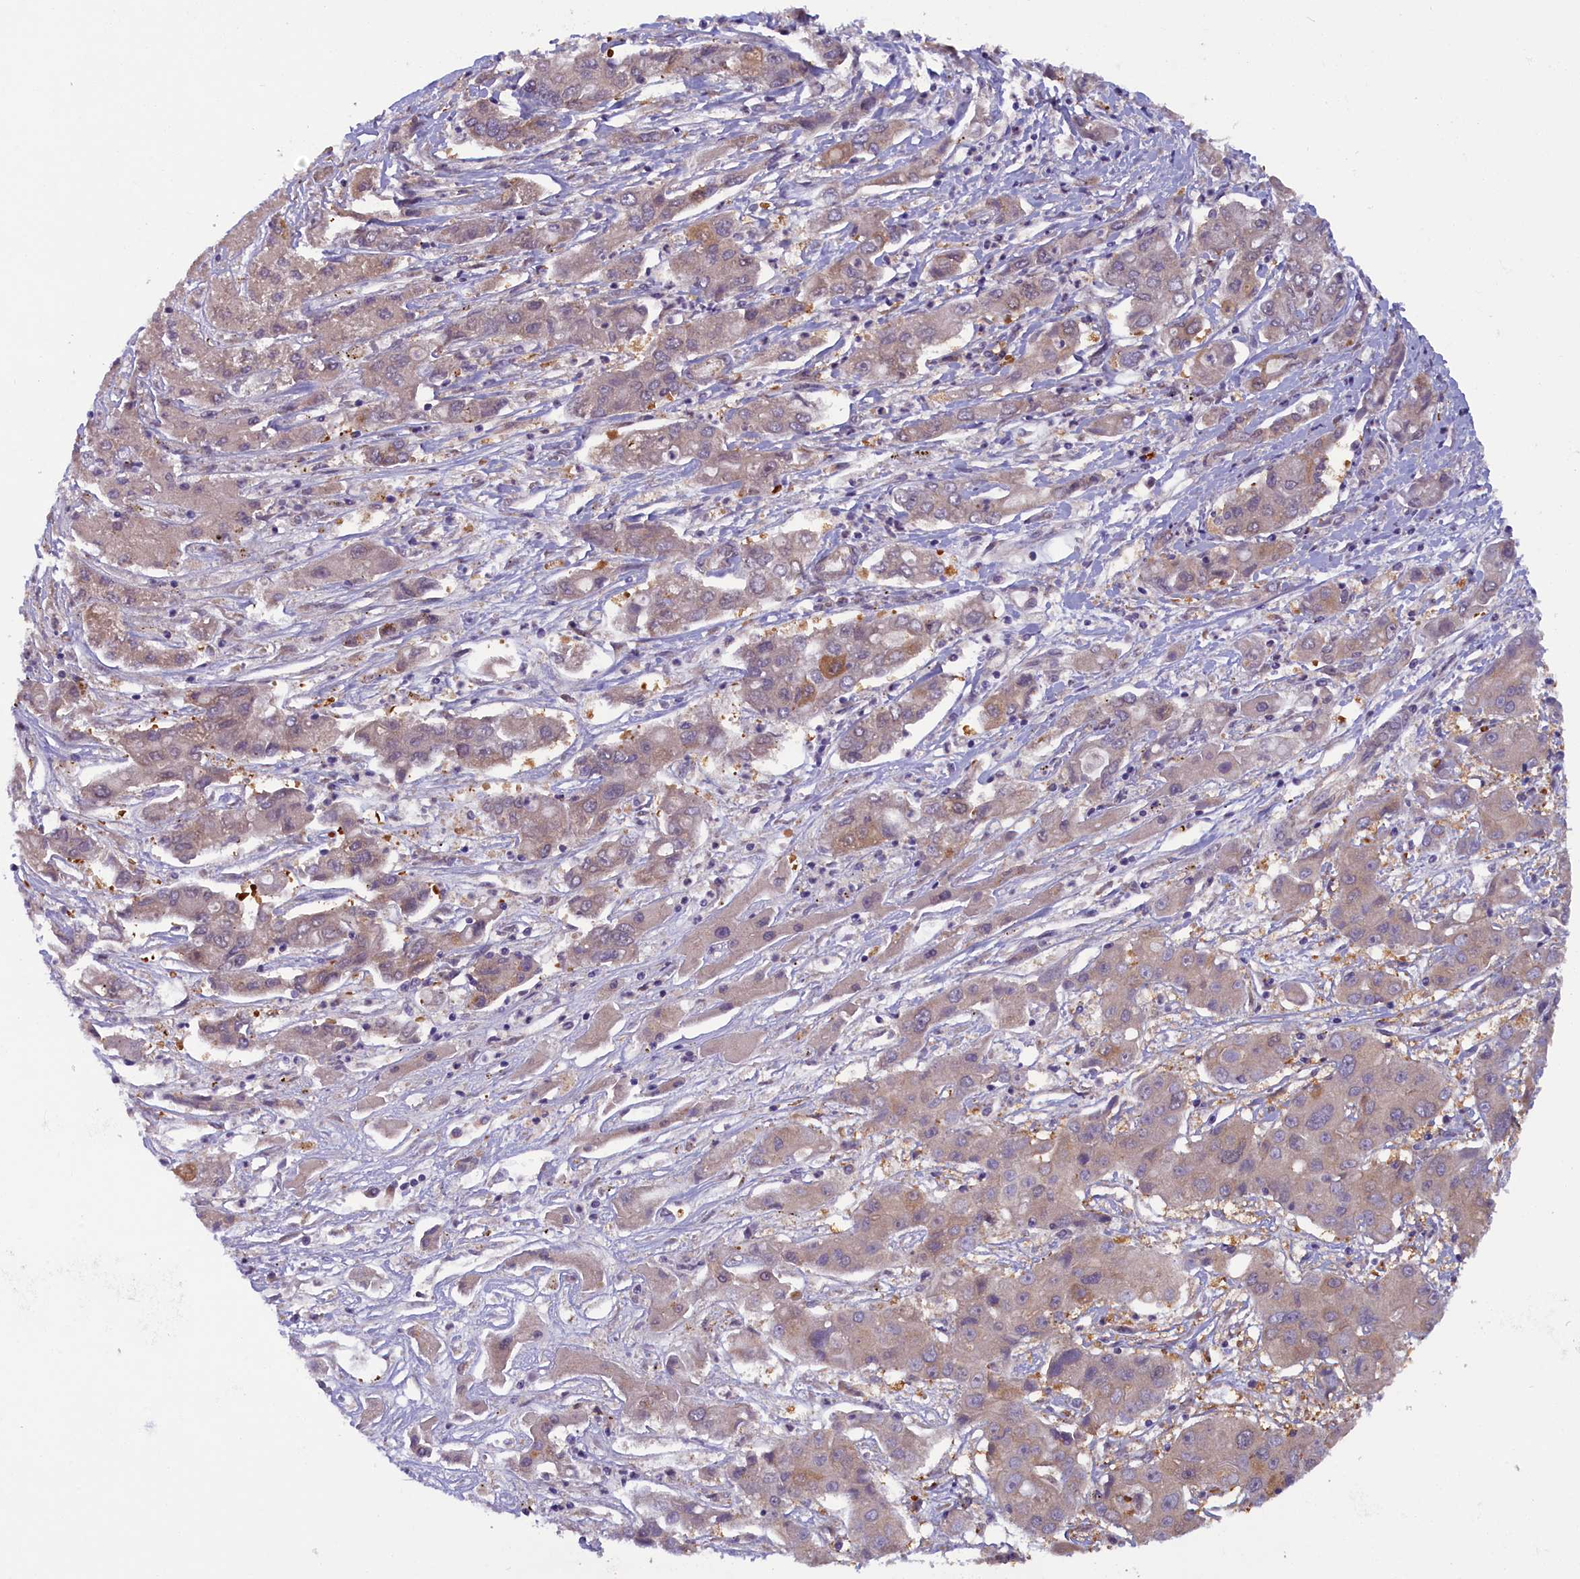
{"staining": {"intensity": "moderate", "quantity": "<25%", "location": "cytoplasmic/membranous"}, "tissue": "liver cancer", "cell_type": "Tumor cells", "image_type": "cancer", "snomed": [{"axis": "morphology", "description": "Cholangiocarcinoma"}, {"axis": "topography", "description": "Liver"}], "caption": "Immunohistochemical staining of human liver cancer shows moderate cytoplasmic/membranous protein expression in approximately <25% of tumor cells. The staining is performed using DAB brown chromogen to label protein expression. The nuclei are counter-stained blue using hematoxylin.", "gene": "CCDC9B", "patient": {"sex": "male", "age": 67}}